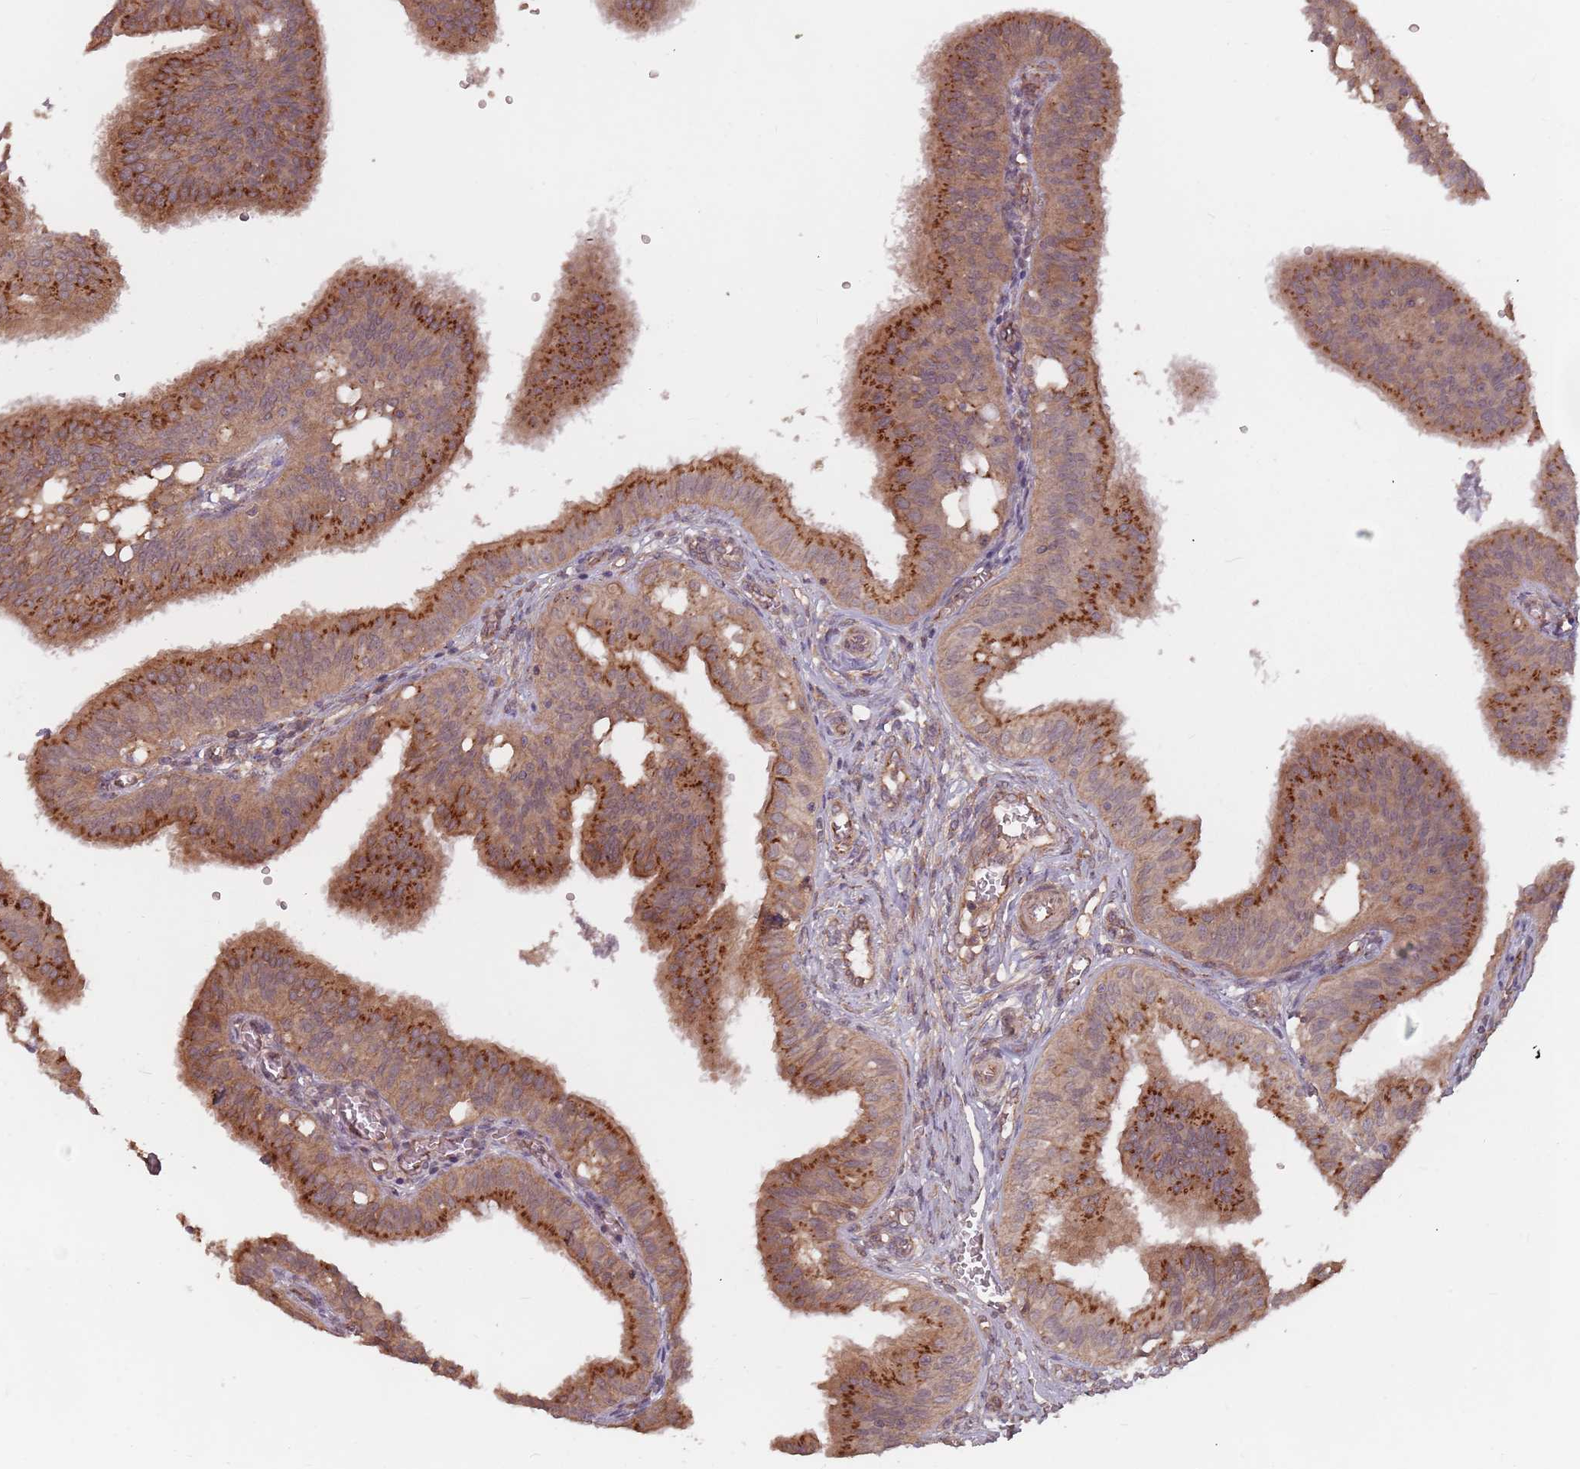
{"staining": {"intensity": "strong", "quantity": ">75%", "location": "cytoplasmic/membranous"}, "tissue": "fallopian tube", "cell_type": "Glandular cells", "image_type": "normal", "snomed": [{"axis": "morphology", "description": "Normal tissue, NOS"}, {"axis": "topography", "description": "Fallopian tube"}, {"axis": "topography", "description": "Ovary"}], "caption": "Immunohistochemical staining of normal fallopian tube demonstrates high levels of strong cytoplasmic/membranous positivity in about >75% of glandular cells.", "gene": "C3orf14", "patient": {"sex": "female", "age": 42}}